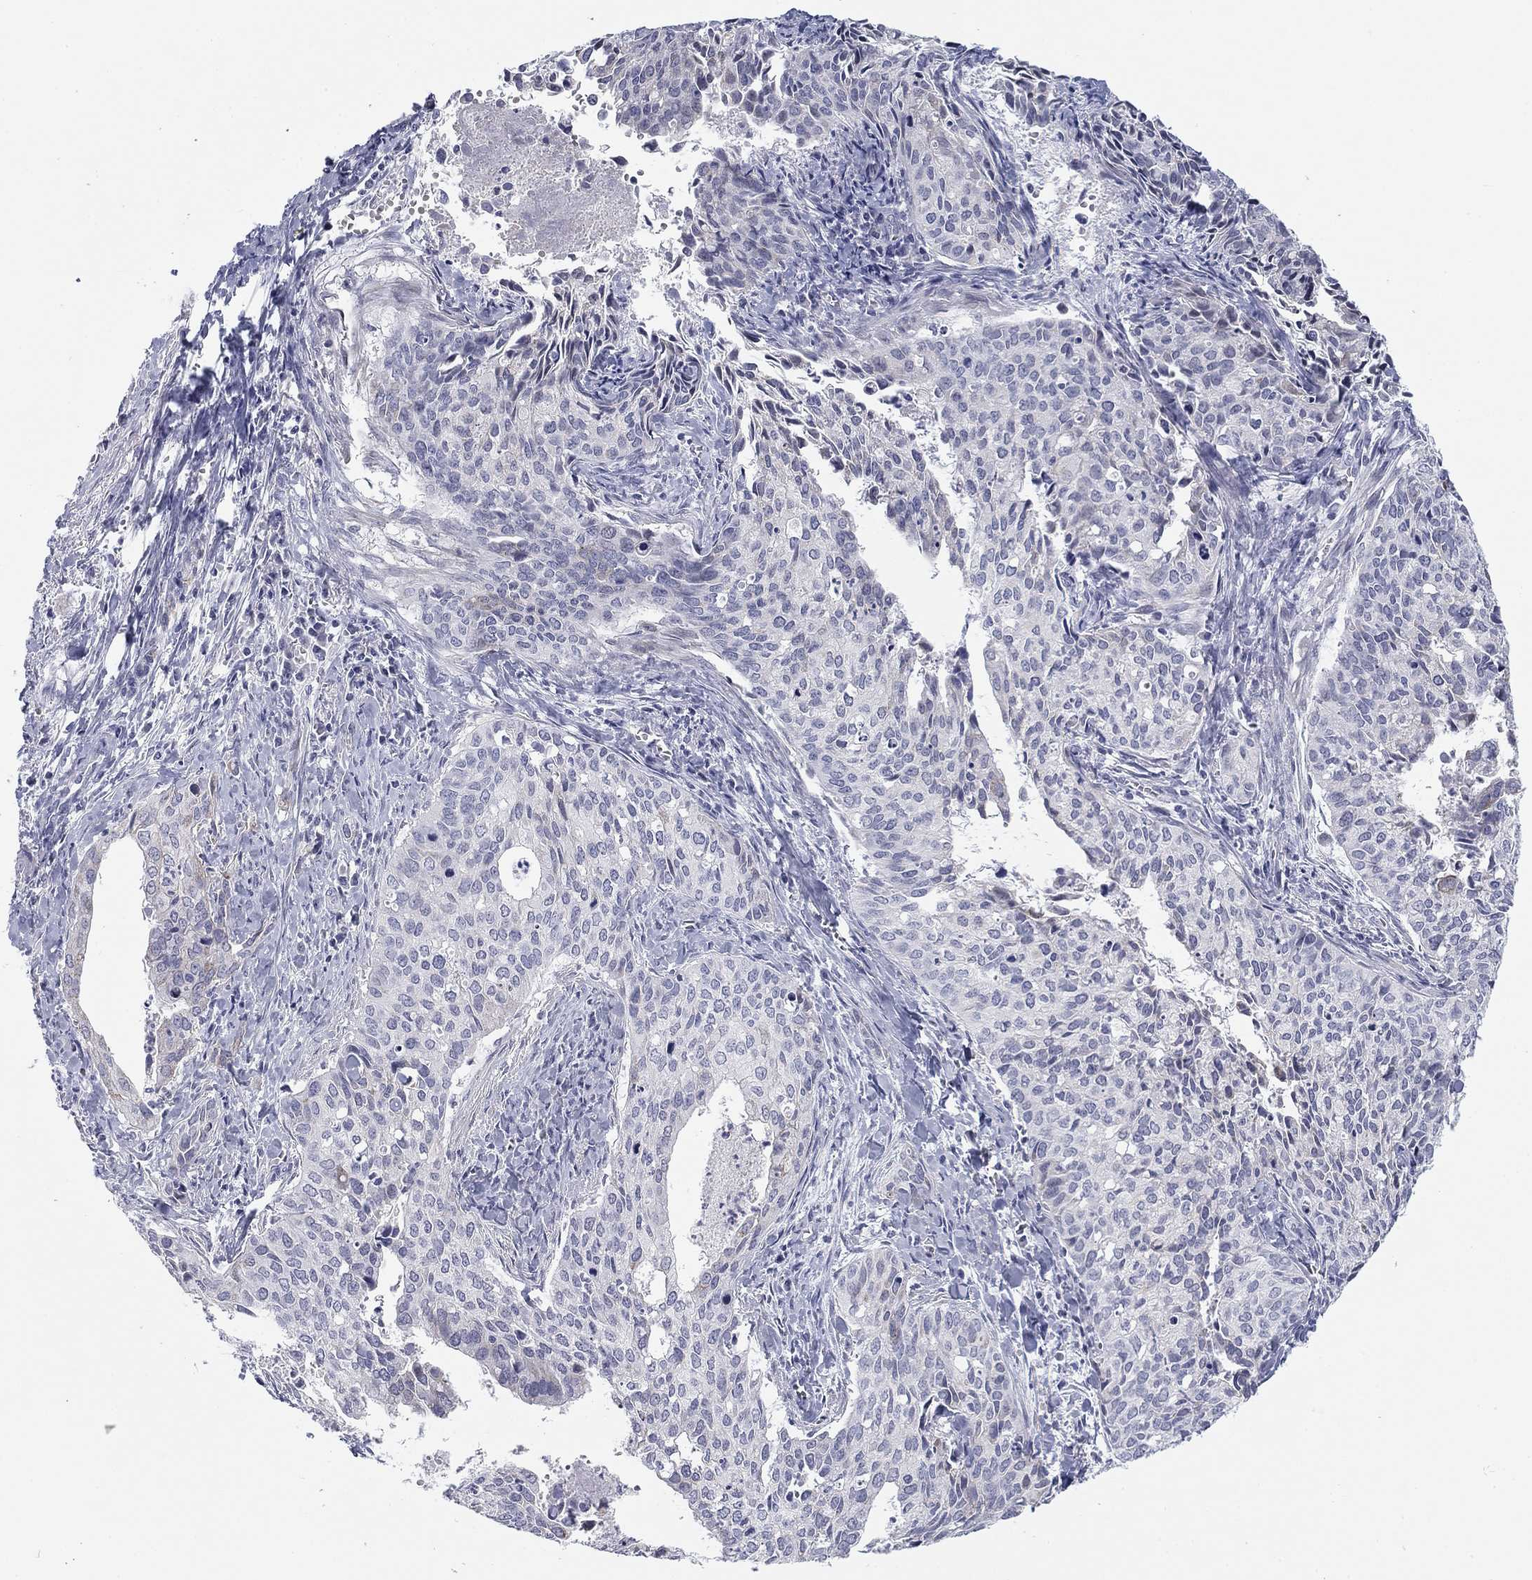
{"staining": {"intensity": "negative", "quantity": "none", "location": "none"}, "tissue": "cervical cancer", "cell_type": "Tumor cells", "image_type": "cancer", "snomed": [{"axis": "morphology", "description": "Squamous cell carcinoma, NOS"}, {"axis": "topography", "description": "Cervix"}], "caption": "A photomicrograph of human cervical cancer is negative for staining in tumor cells.", "gene": "PRPH", "patient": {"sex": "female", "age": 29}}